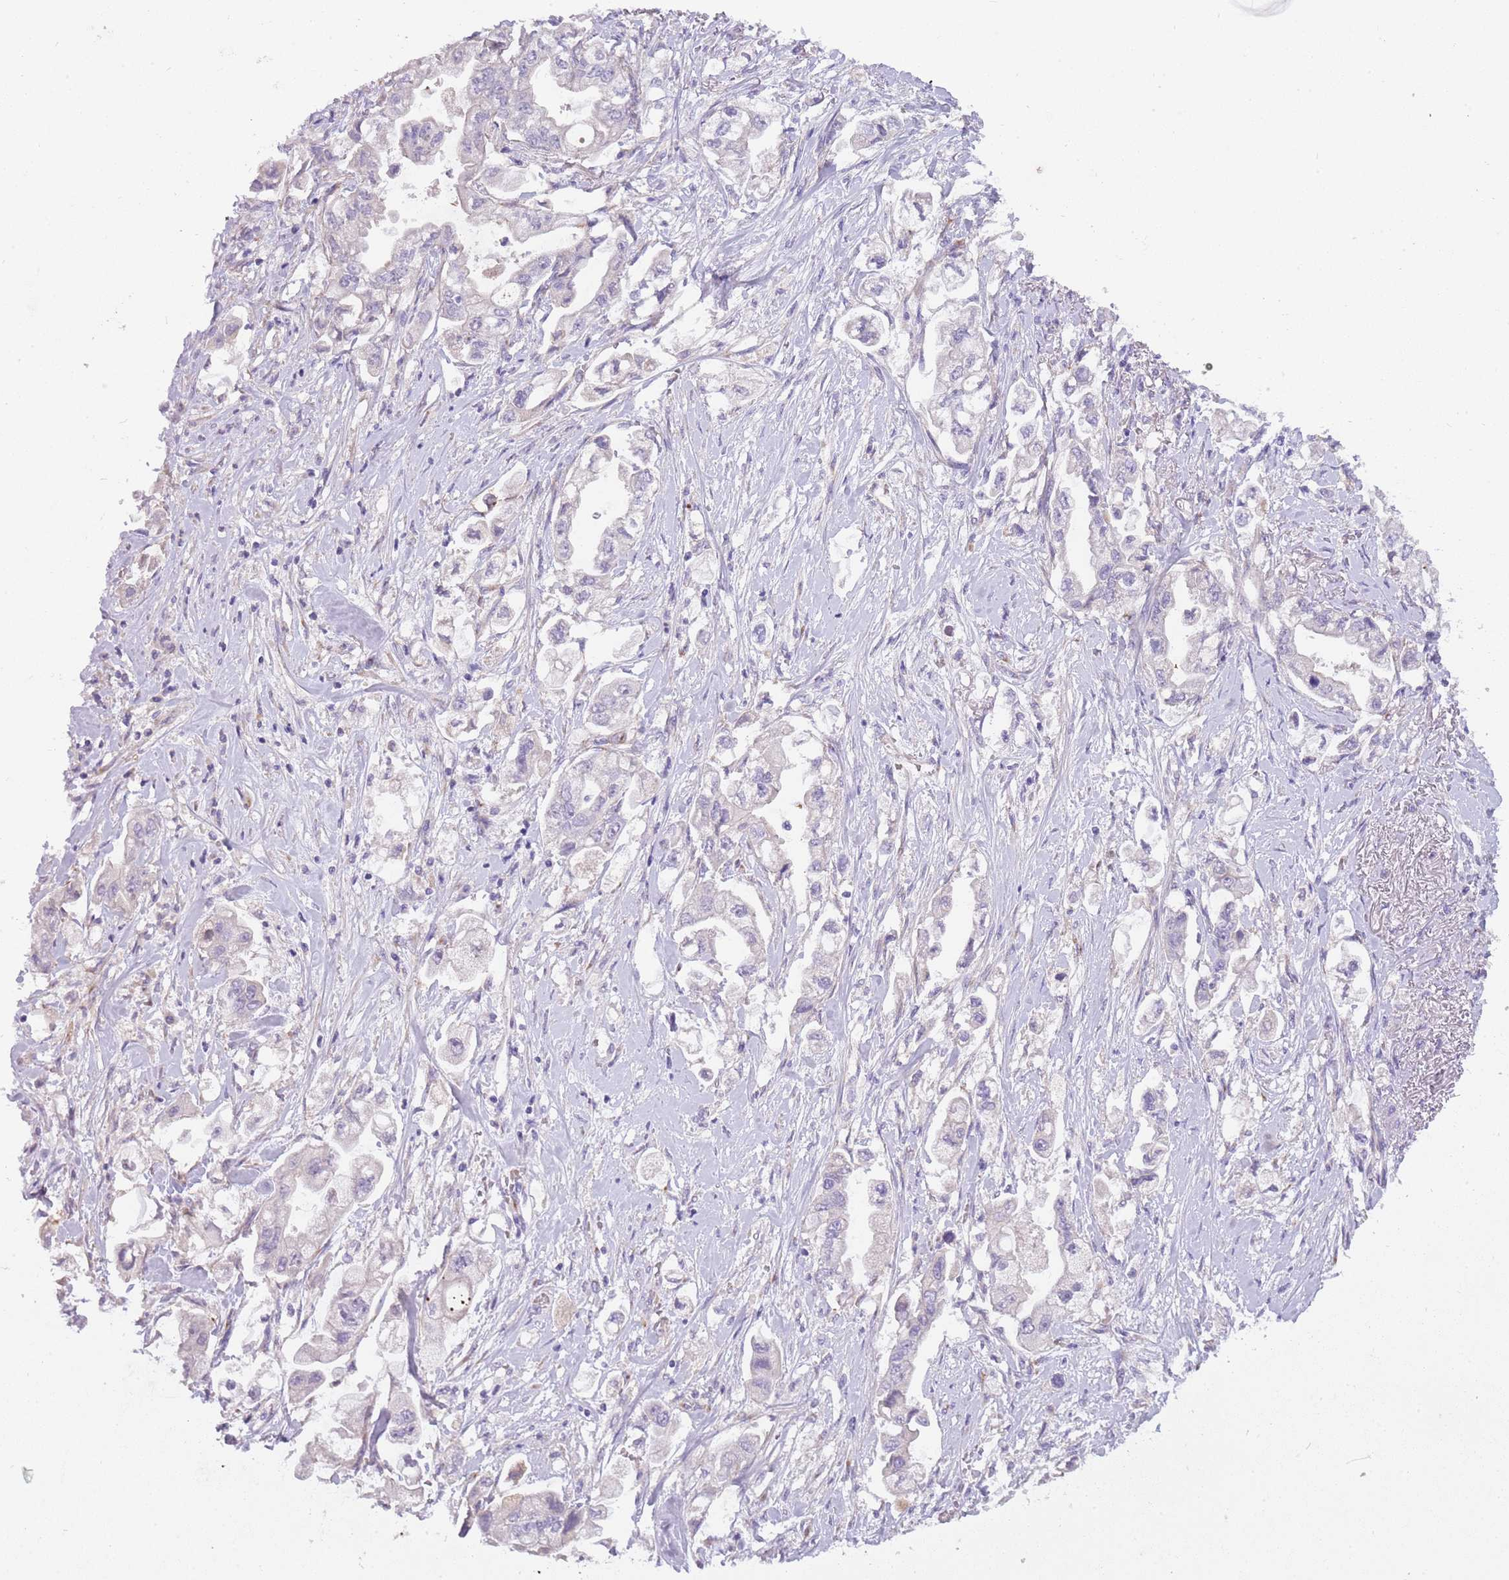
{"staining": {"intensity": "negative", "quantity": "none", "location": "none"}, "tissue": "stomach cancer", "cell_type": "Tumor cells", "image_type": "cancer", "snomed": [{"axis": "morphology", "description": "Adenocarcinoma, NOS"}, {"axis": "topography", "description": "Stomach"}], "caption": "High power microscopy histopathology image of an IHC photomicrograph of stomach cancer, revealing no significant staining in tumor cells. (Brightfield microscopy of DAB (3,3'-diaminobenzidine) IHC at high magnification).", "gene": "CFAP73", "patient": {"sex": "male", "age": 62}}